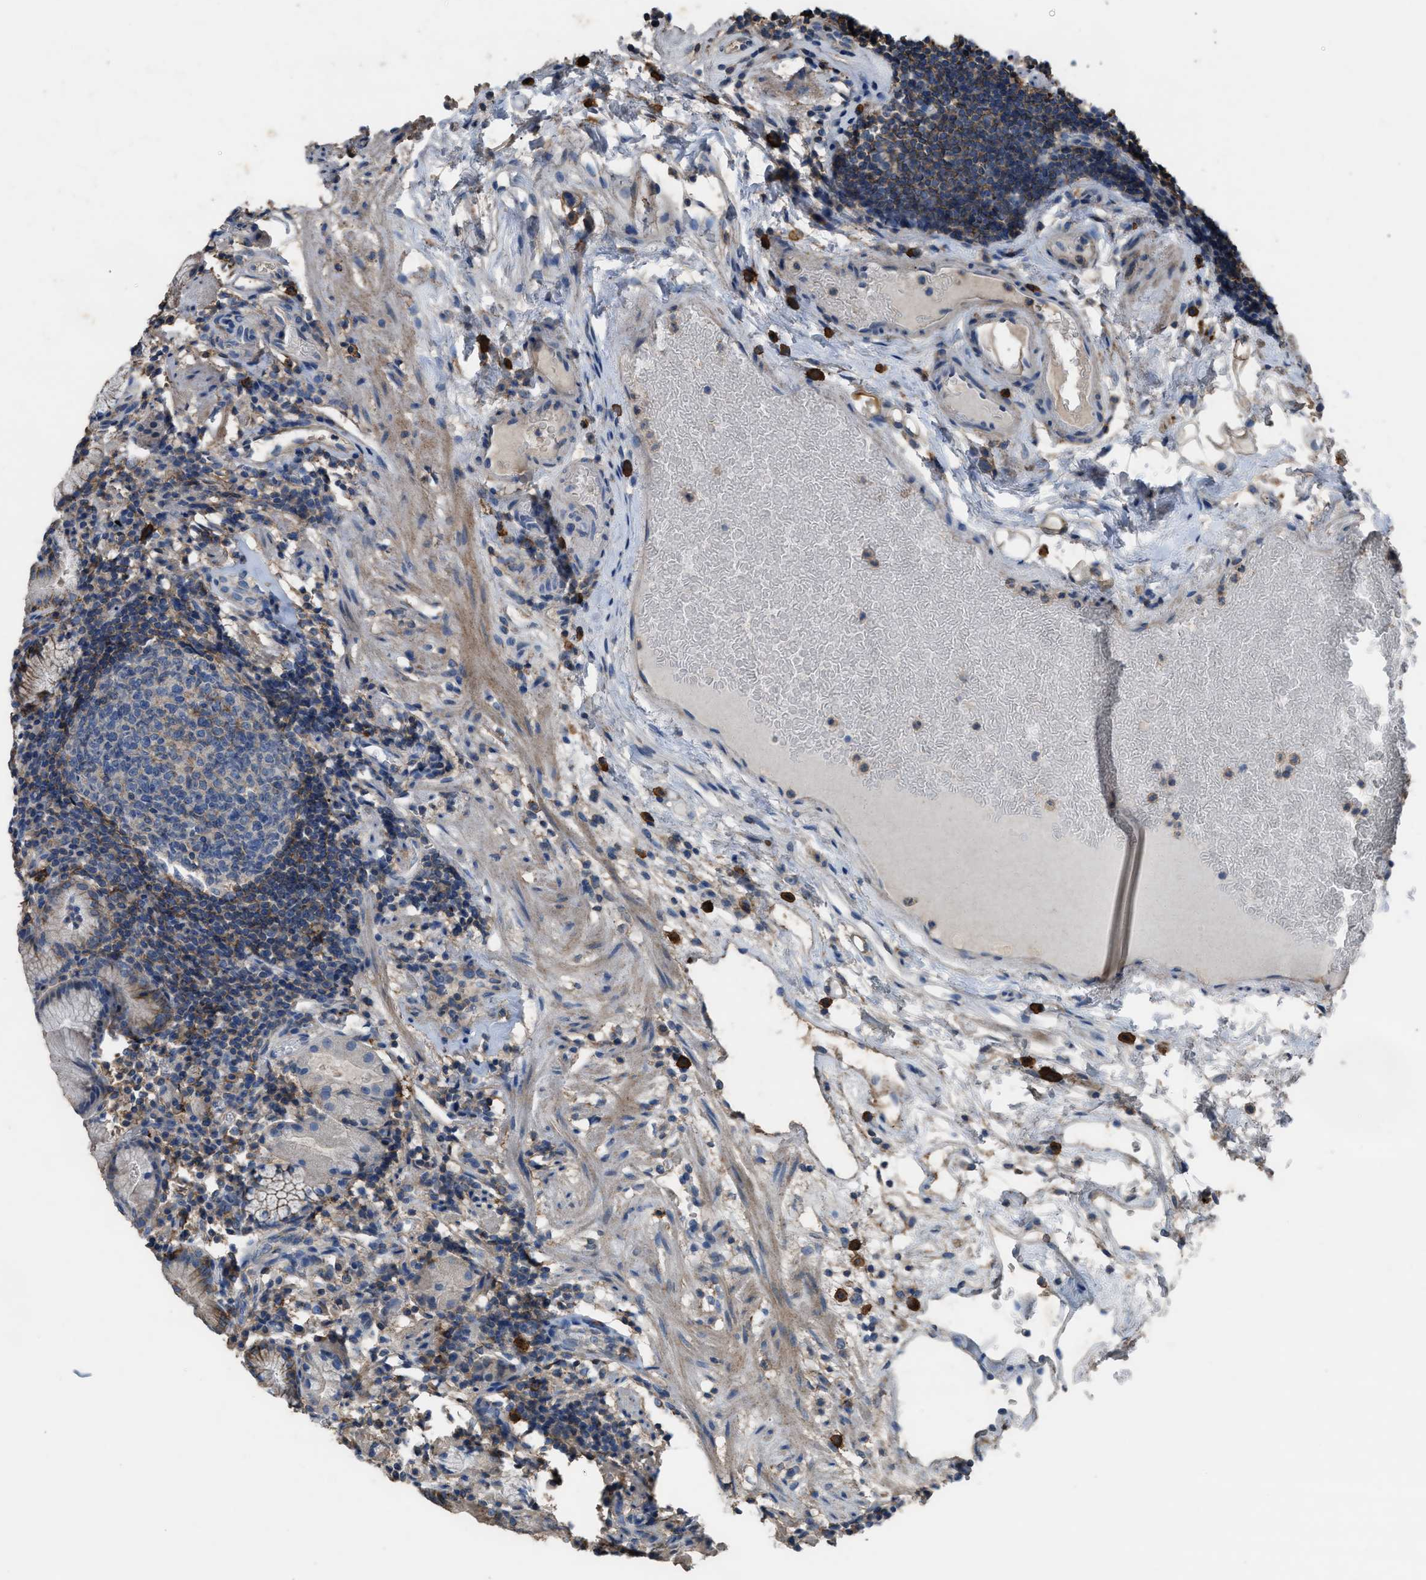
{"staining": {"intensity": "negative", "quantity": "none", "location": "none"}, "tissue": "stomach", "cell_type": "Glandular cells", "image_type": "normal", "snomed": [{"axis": "morphology", "description": "Normal tissue, NOS"}, {"axis": "topography", "description": "Stomach"}, {"axis": "topography", "description": "Stomach, lower"}], "caption": "Glandular cells show no significant protein positivity in unremarkable stomach. (Stains: DAB immunohistochemistry (IHC) with hematoxylin counter stain, Microscopy: brightfield microscopy at high magnification).", "gene": "OR51E1", "patient": {"sex": "female", "age": 75}}